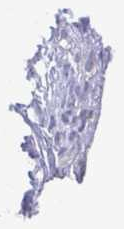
{"staining": {"intensity": "negative", "quantity": "none", "location": "none"}, "tissue": "cervical cancer", "cell_type": "Tumor cells", "image_type": "cancer", "snomed": [{"axis": "morphology", "description": "Adenocarcinoma, NOS"}, {"axis": "topography", "description": "Cervix"}], "caption": "Immunohistochemical staining of human cervical adenocarcinoma displays no significant positivity in tumor cells.", "gene": "PGLYRP1", "patient": {"sex": "female", "age": 44}}